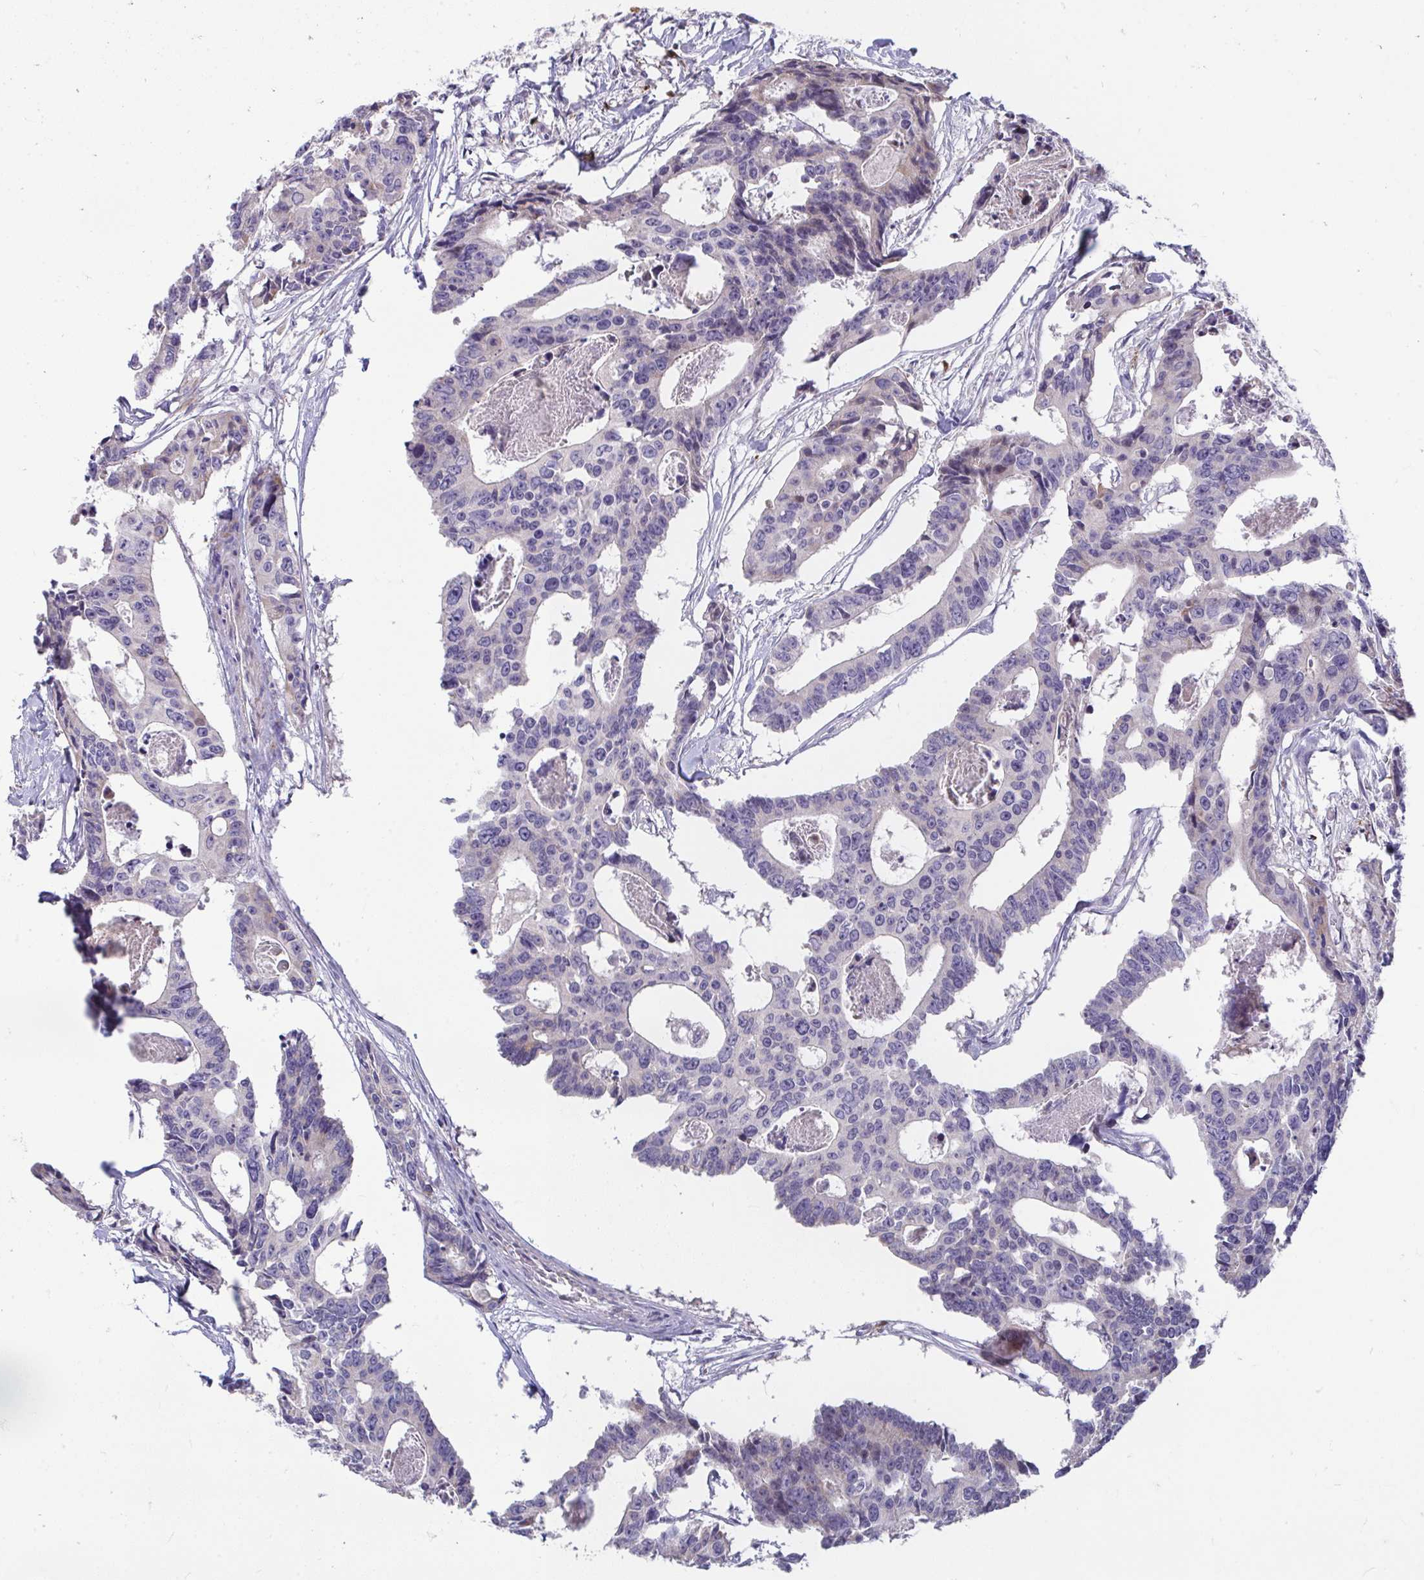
{"staining": {"intensity": "negative", "quantity": "none", "location": "none"}, "tissue": "colorectal cancer", "cell_type": "Tumor cells", "image_type": "cancer", "snomed": [{"axis": "morphology", "description": "Adenocarcinoma, NOS"}, {"axis": "topography", "description": "Rectum"}], "caption": "Tumor cells show no significant protein staining in colorectal cancer (adenocarcinoma).", "gene": "PIGZ", "patient": {"sex": "male", "age": 57}}